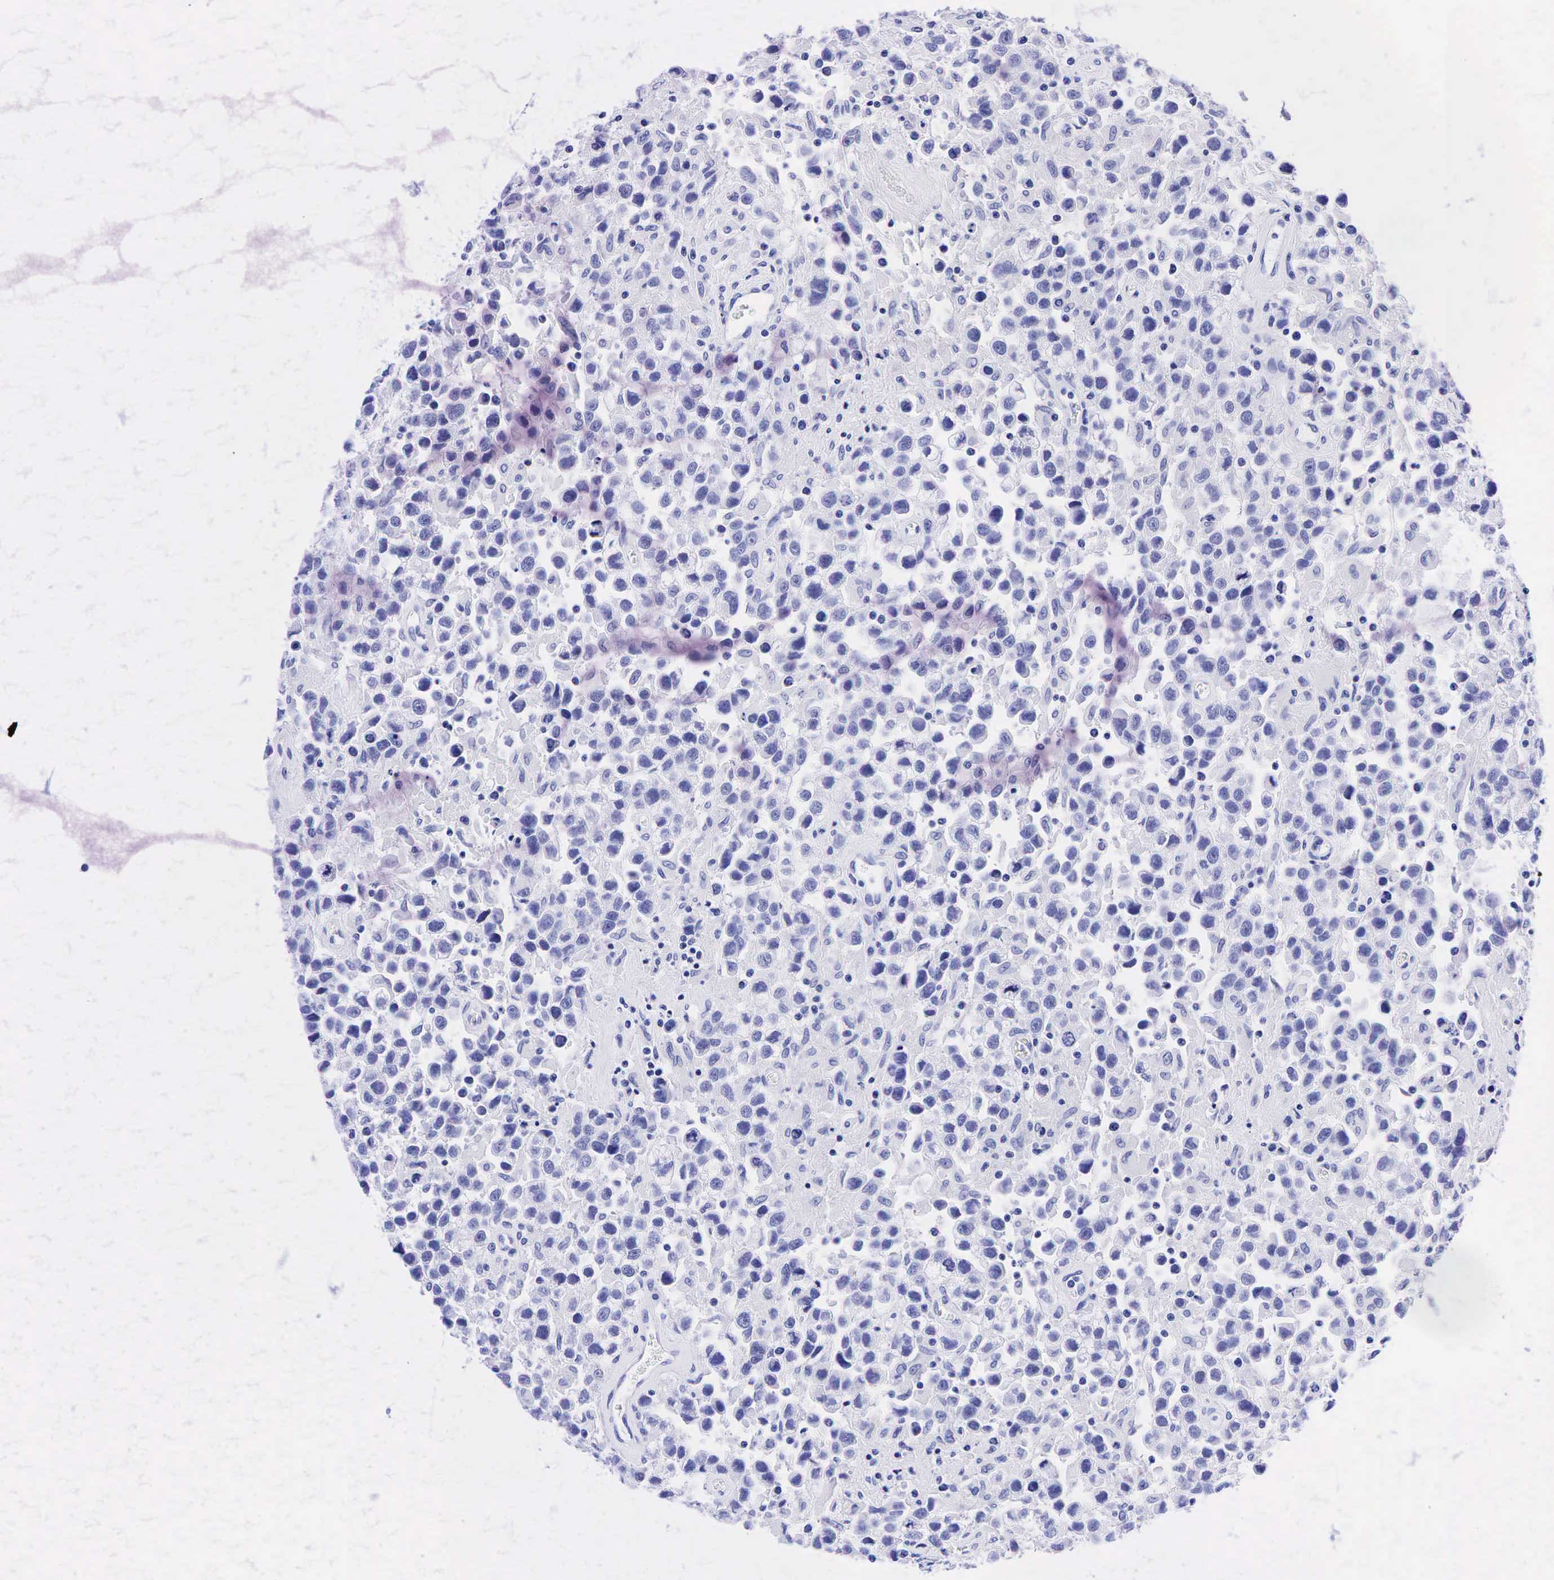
{"staining": {"intensity": "negative", "quantity": "none", "location": "none"}, "tissue": "testis cancer", "cell_type": "Tumor cells", "image_type": "cancer", "snomed": [{"axis": "morphology", "description": "Seminoma, NOS"}, {"axis": "topography", "description": "Testis"}], "caption": "A micrograph of testis cancer (seminoma) stained for a protein exhibits no brown staining in tumor cells.", "gene": "ESR1", "patient": {"sex": "male", "age": 43}}